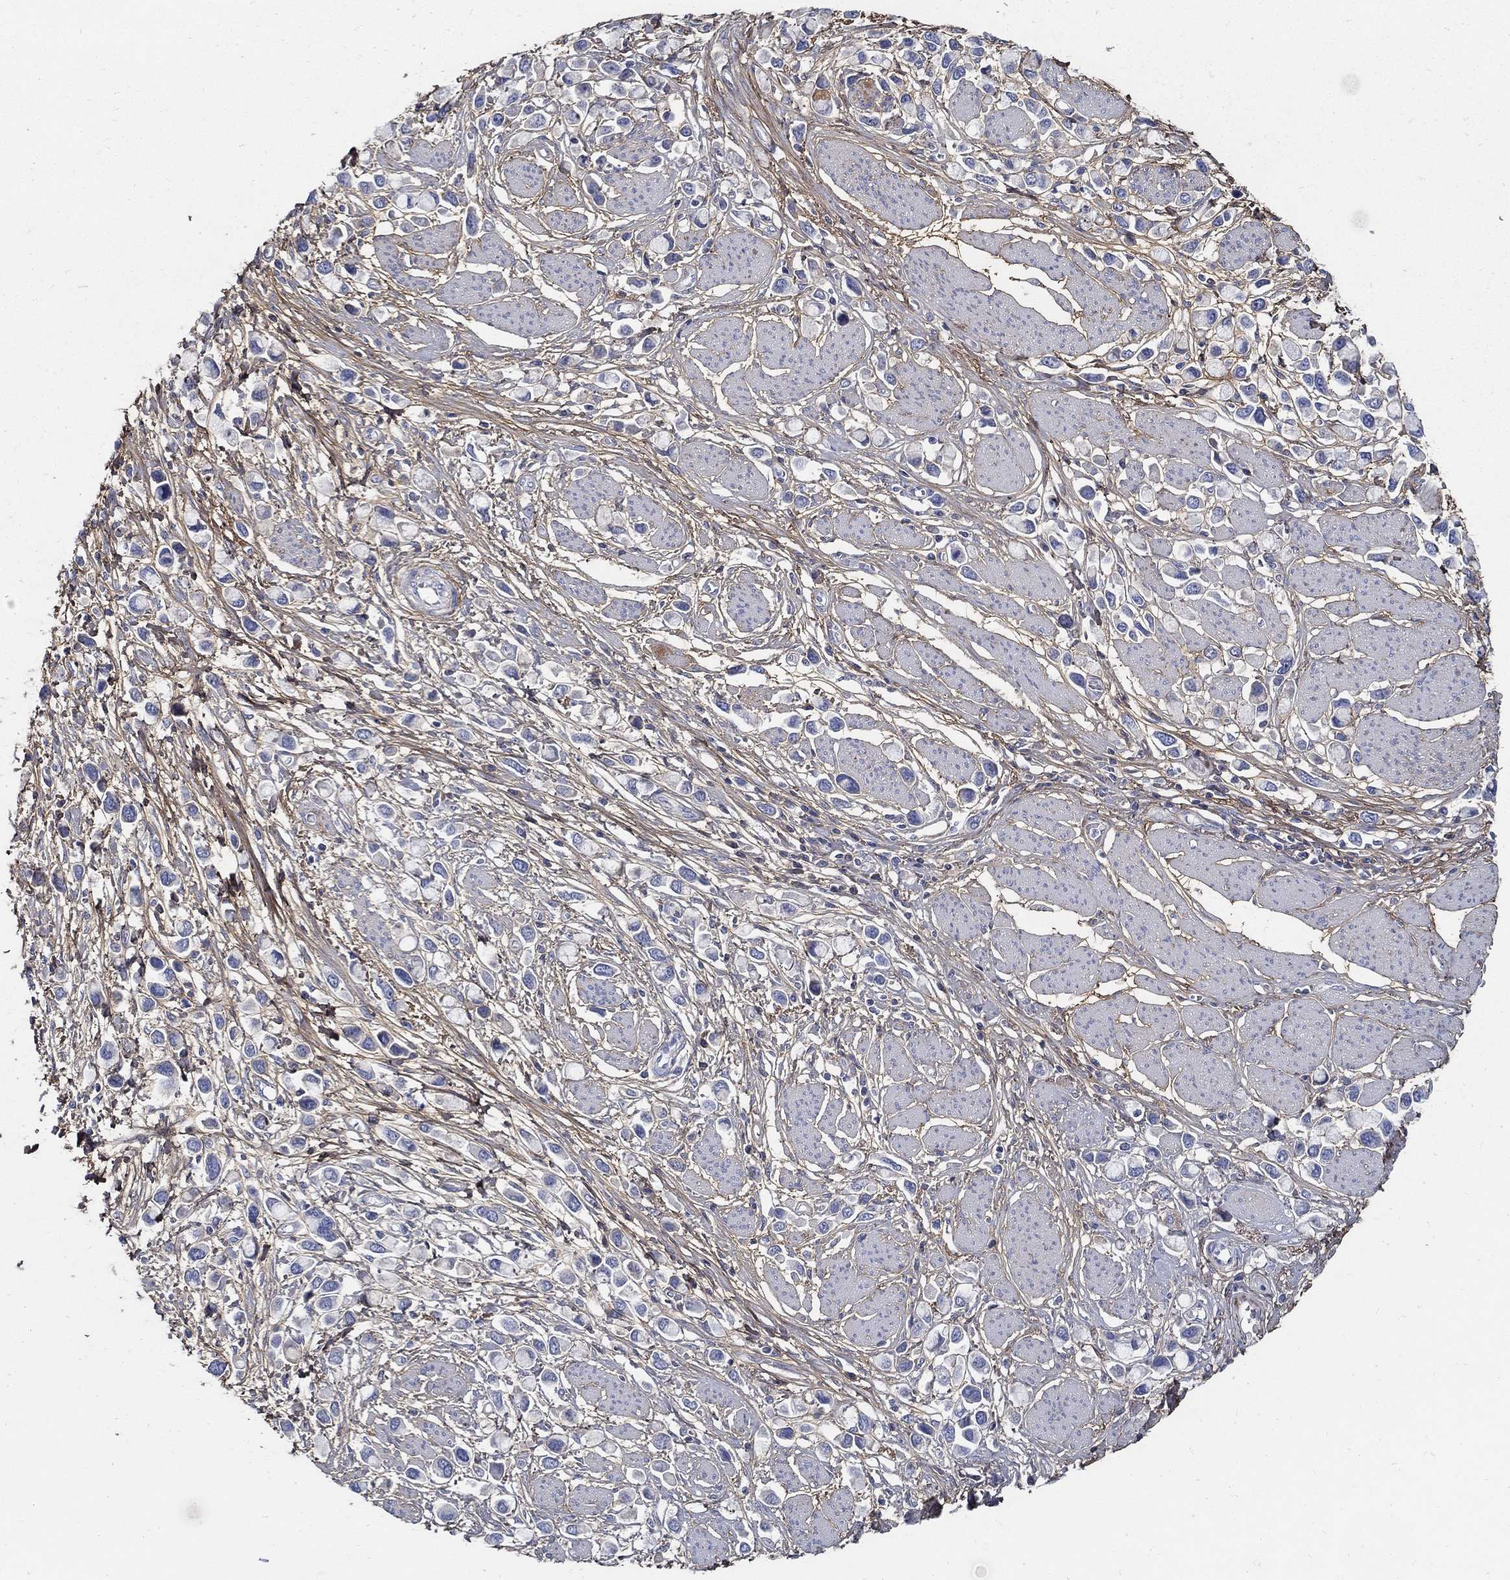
{"staining": {"intensity": "negative", "quantity": "none", "location": "none"}, "tissue": "stomach cancer", "cell_type": "Tumor cells", "image_type": "cancer", "snomed": [{"axis": "morphology", "description": "Adenocarcinoma, NOS"}, {"axis": "topography", "description": "Stomach"}], "caption": "Tumor cells show no significant positivity in adenocarcinoma (stomach). (DAB immunohistochemistry, high magnification).", "gene": "TGFBI", "patient": {"sex": "female", "age": 81}}